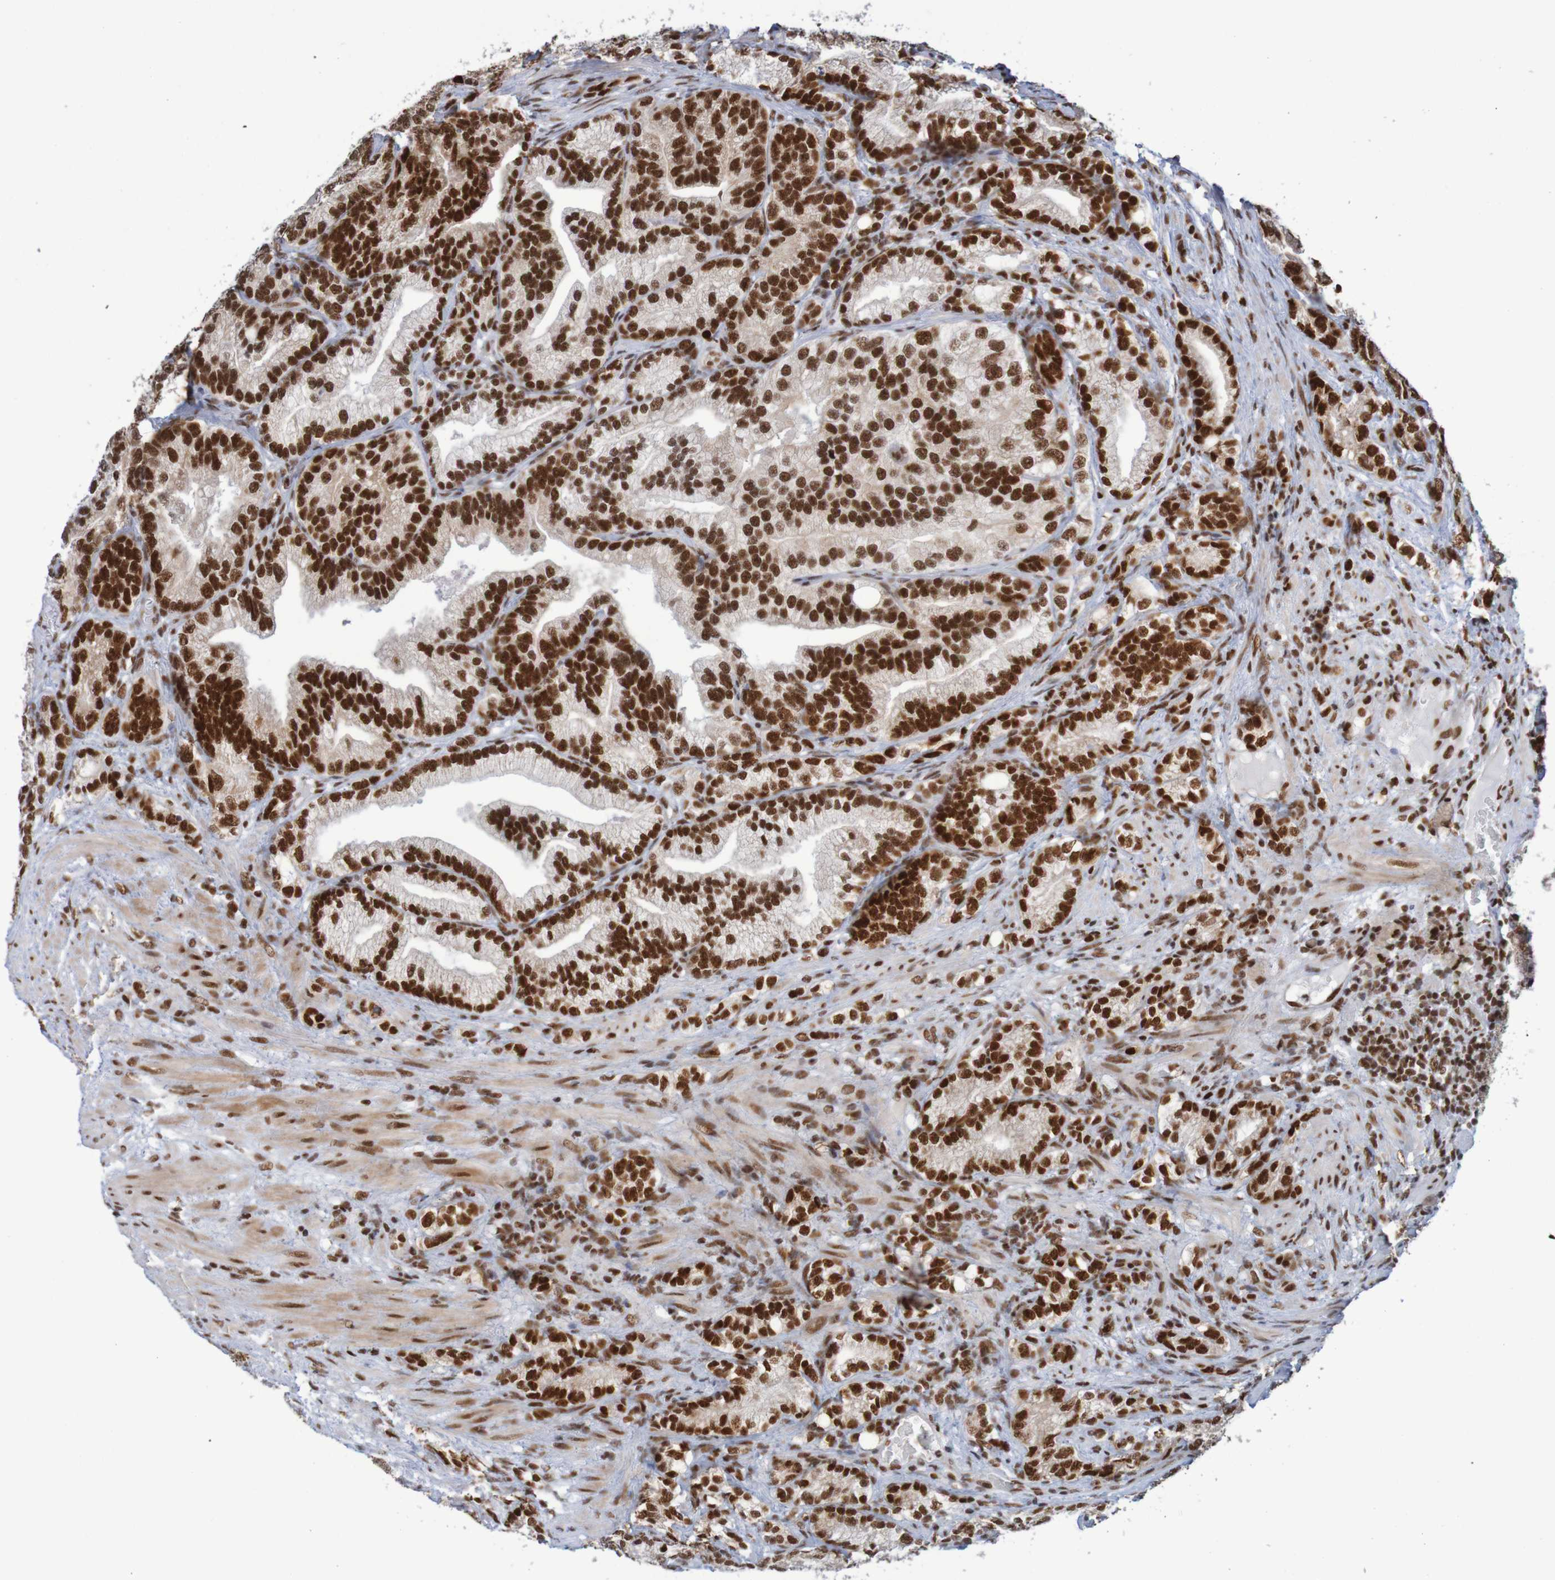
{"staining": {"intensity": "strong", "quantity": ">75%", "location": "nuclear"}, "tissue": "prostate cancer", "cell_type": "Tumor cells", "image_type": "cancer", "snomed": [{"axis": "morphology", "description": "Adenocarcinoma, Low grade"}, {"axis": "topography", "description": "Prostate"}], "caption": "Protein staining of prostate cancer tissue demonstrates strong nuclear staining in about >75% of tumor cells.", "gene": "THRAP3", "patient": {"sex": "male", "age": 89}}